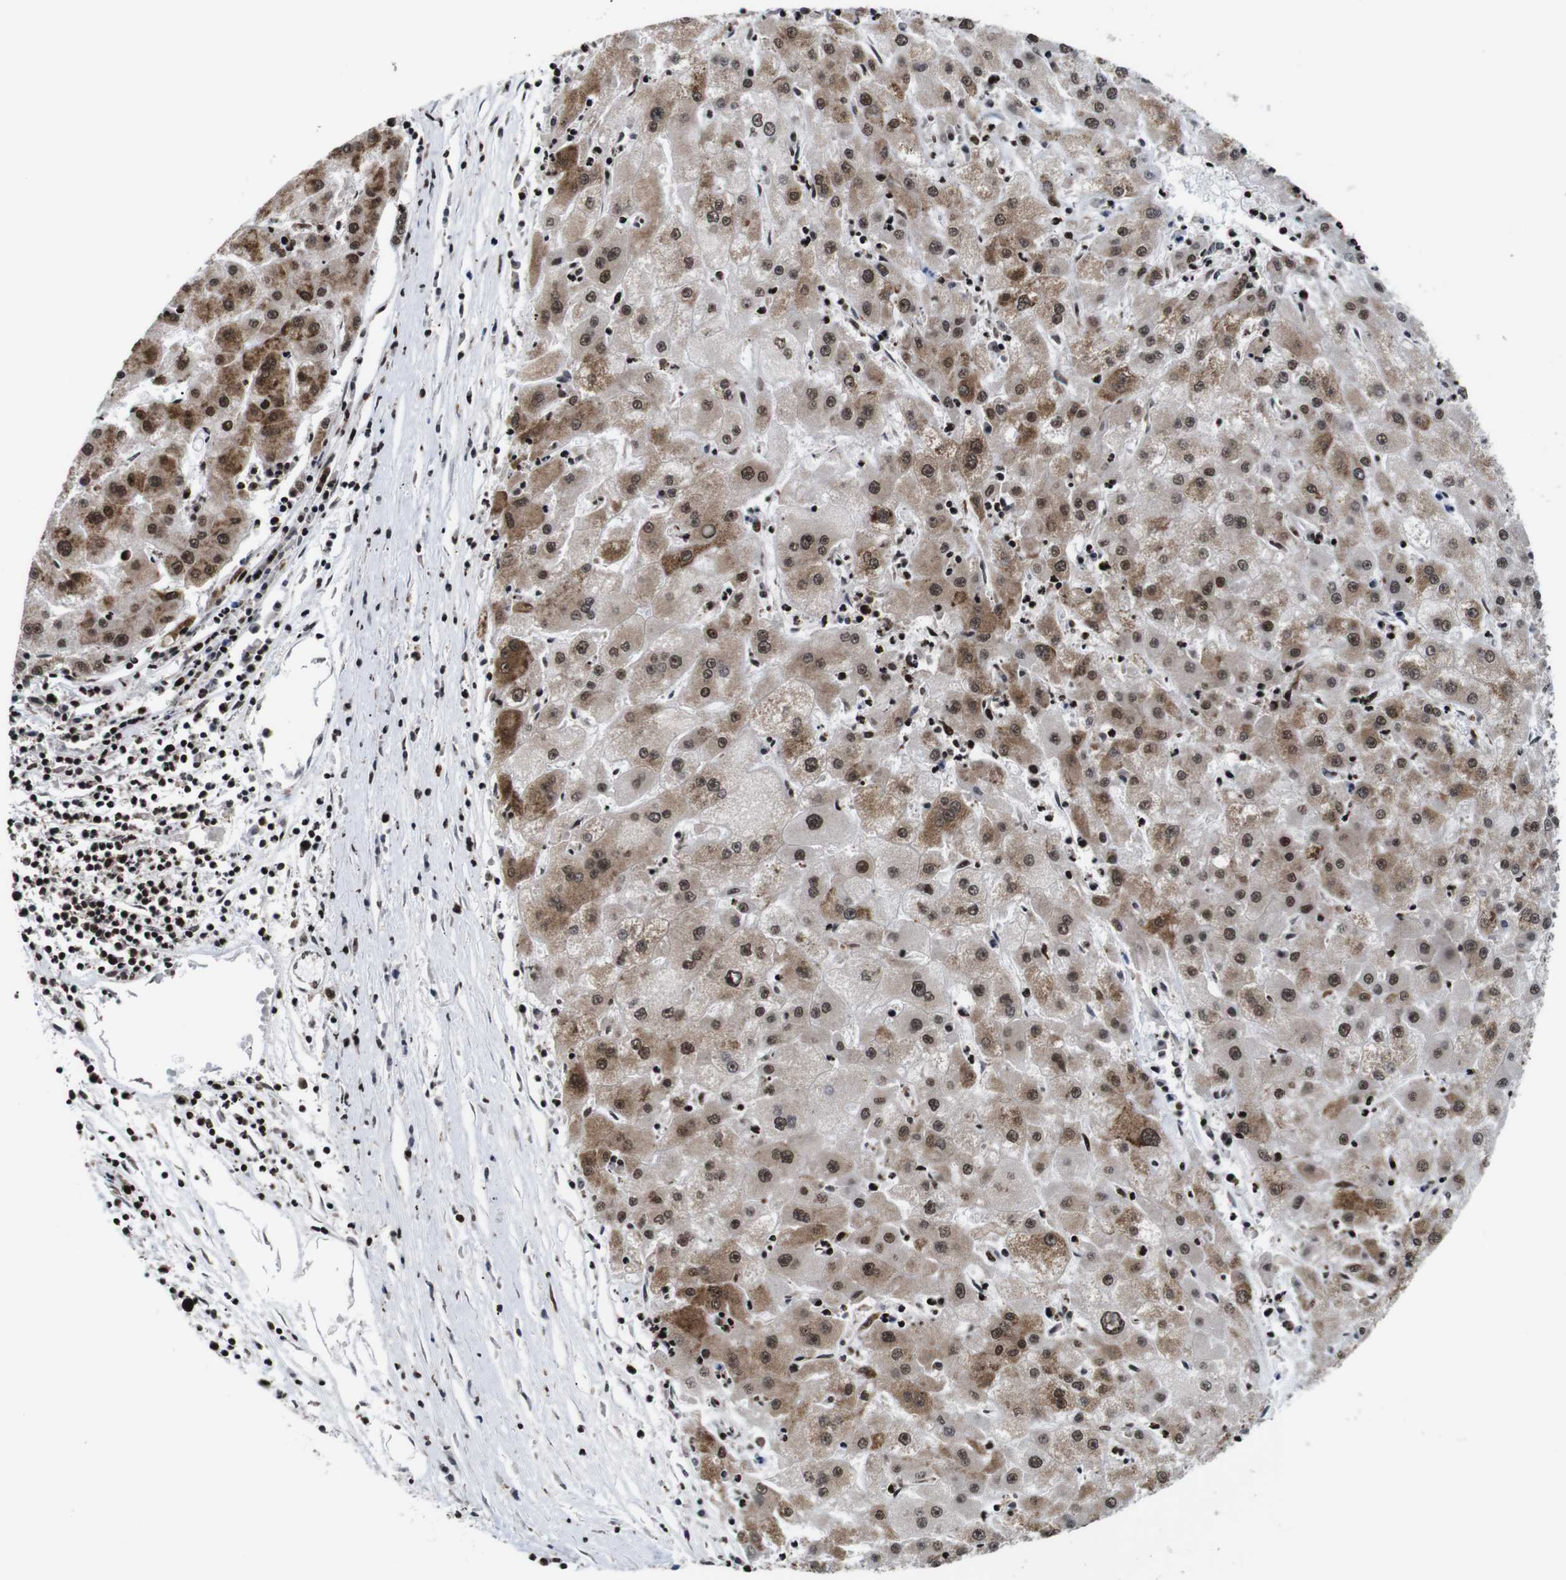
{"staining": {"intensity": "moderate", "quantity": ">75%", "location": "cytoplasmic/membranous,nuclear"}, "tissue": "liver cancer", "cell_type": "Tumor cells", "image_type": "cancer", "snomed": [{"axis": "morphology", "description": "Carcinoma, Hepatocellular, NOS"}, {"axis": "topography", "description": "Liver"}], "caption": "Protein staining of liver cancer (hepatocellular carcinoma) tissue shows moderate cytoplasmic/membranous and nuclear staining in about >75% of tumor cells. (brown staining indicates protein expression, while blue staining denotes nuclei).", "gene": "EIF4G1", "patient": {"sex": "male", "age": 72}}